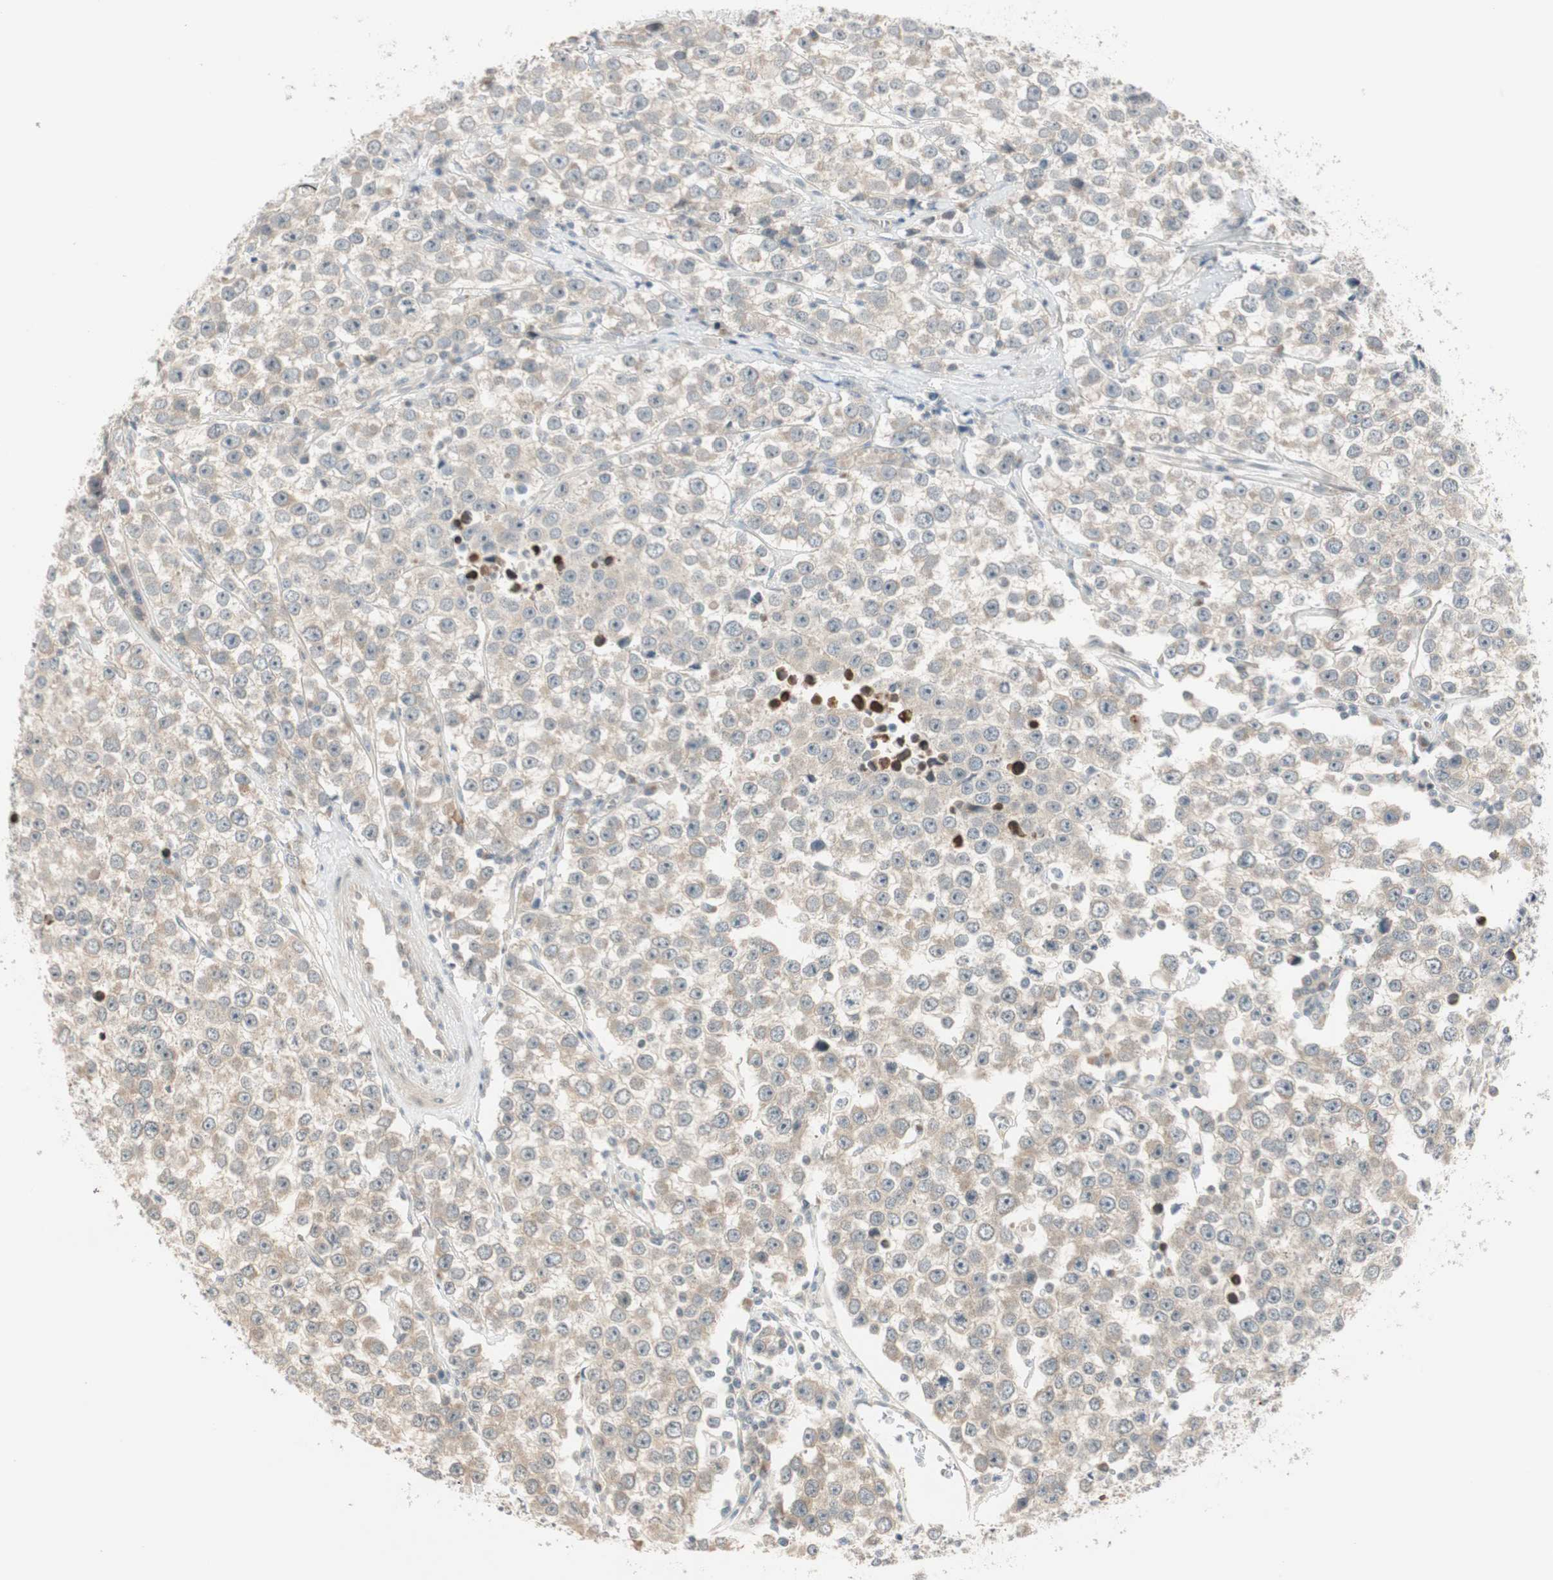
{"staining": {"intensity": "weak", "quantity": "25%-75%", "location": "cytoplasmic/membranous"}, "tissue": "testis cancer", "cell_type": "Tumor cells", "image_type": "cancer", "snomed": [{"axis": "morphology", "description": "Seminoma, NOS"}, {"axis": "morphology", "description": "Carcinoma, Embryonal, NOS"}, {"axis": "topography", "description": "Testis"}], "caption": "An IHC micrograph of neoplastic tissue is shown. Protein staining in brown shows weak cytoplasmic/membranous positivity in embryonal carcinoma (testis) within tumor cells.", "gene": "CGRRF1", "patient": {"sex": "male", "age": 52}}